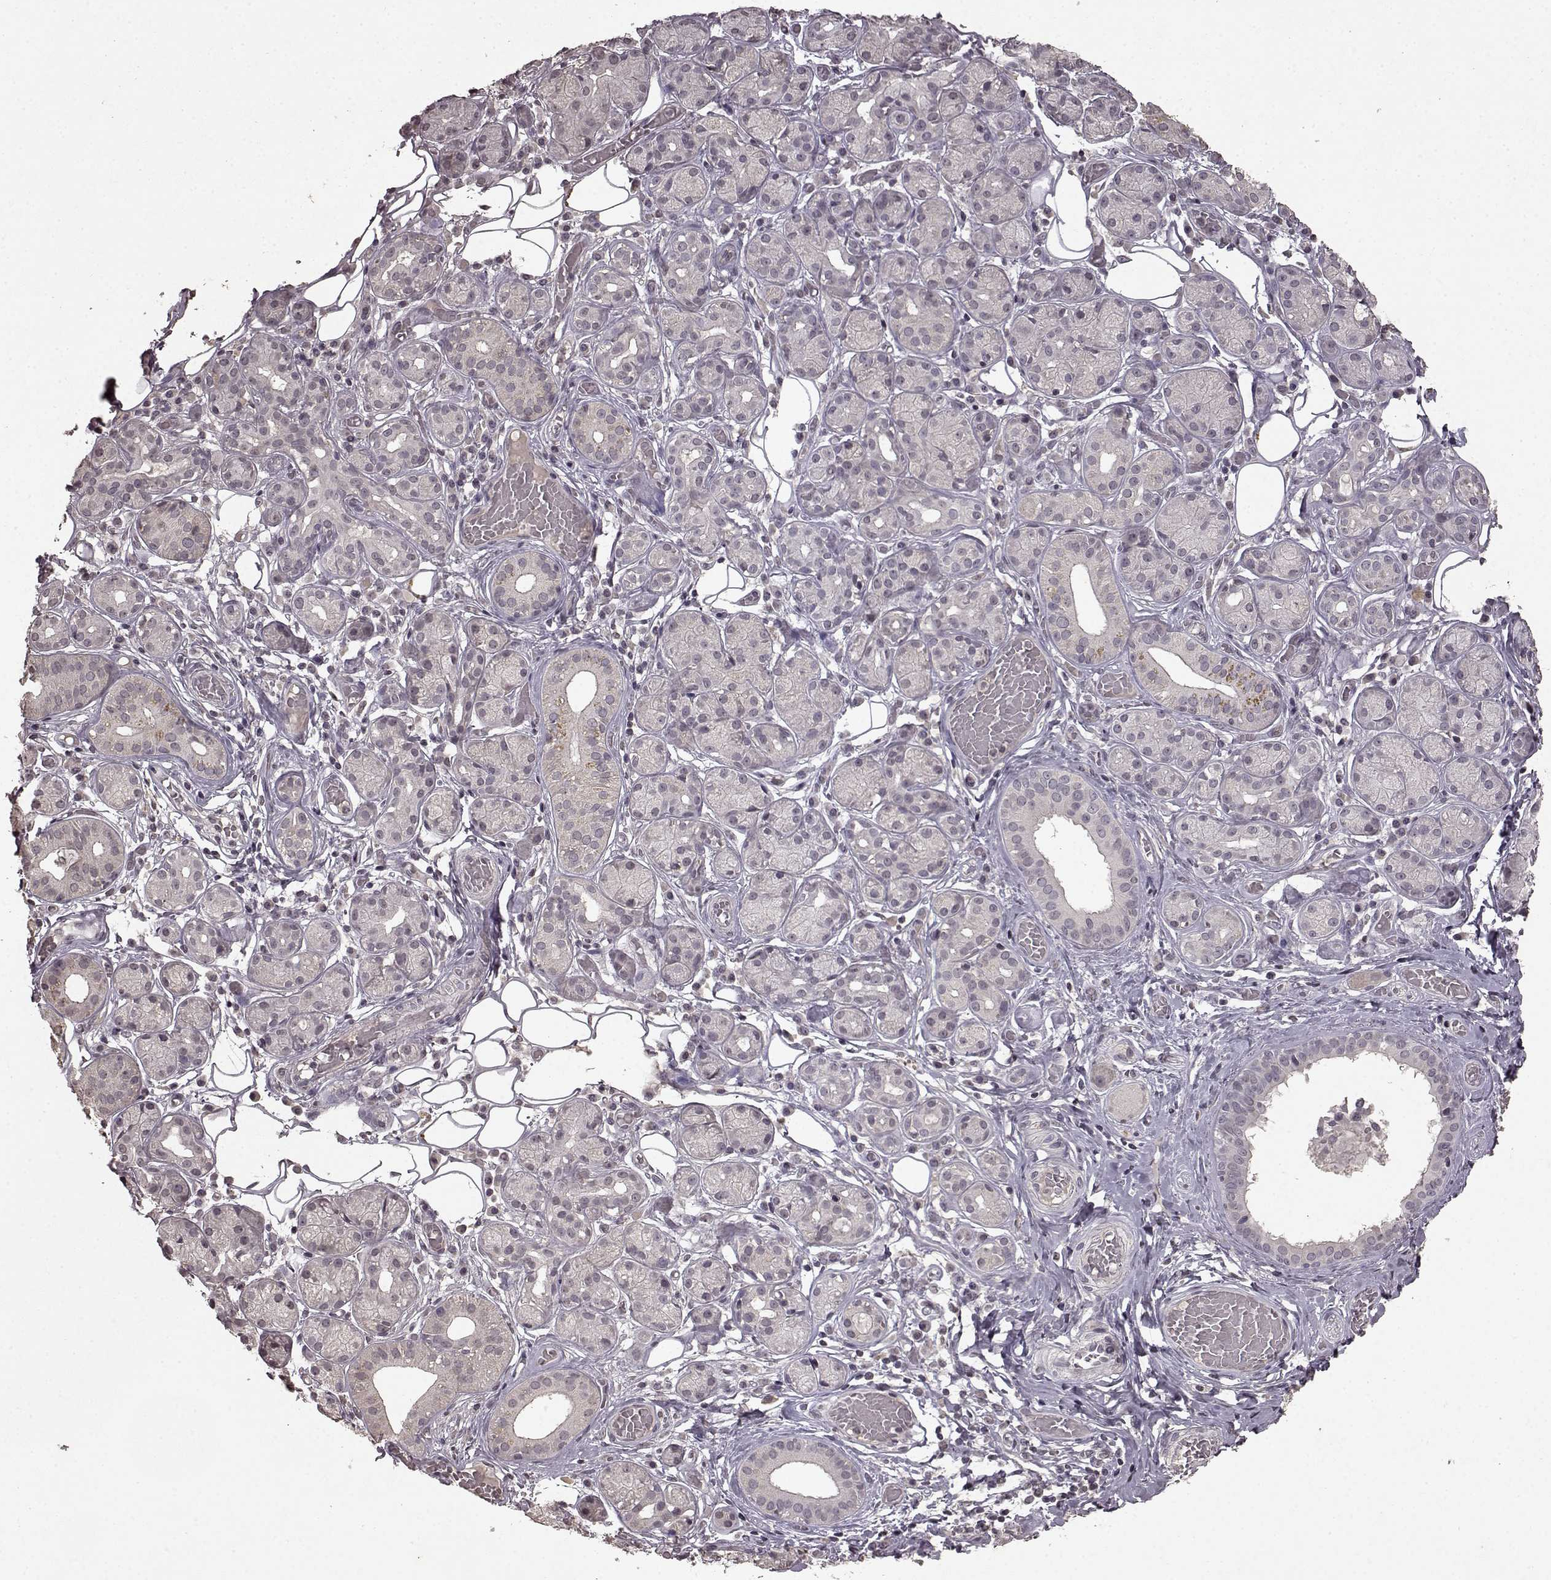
{"staining": {"intensity": "negative", "quantity": "none", "location": "none"}, "tissue": "salivary gland", "cell_type": "Glandular cells", "image_type": "normal", "snomed": [{"axis": "morphology", "description": "Normal tissue, NOS"}, {"axis": "topography", "description": "Salivary gland"}, {"axis": "topography", "description": "Peripheral nerve tissue"}], "caption": "Image shows no significant protein positivity in glandular cells of unremarkable salivary gland.", "gene": "LHB", "patient": {"sex": "male", "age": 71}}